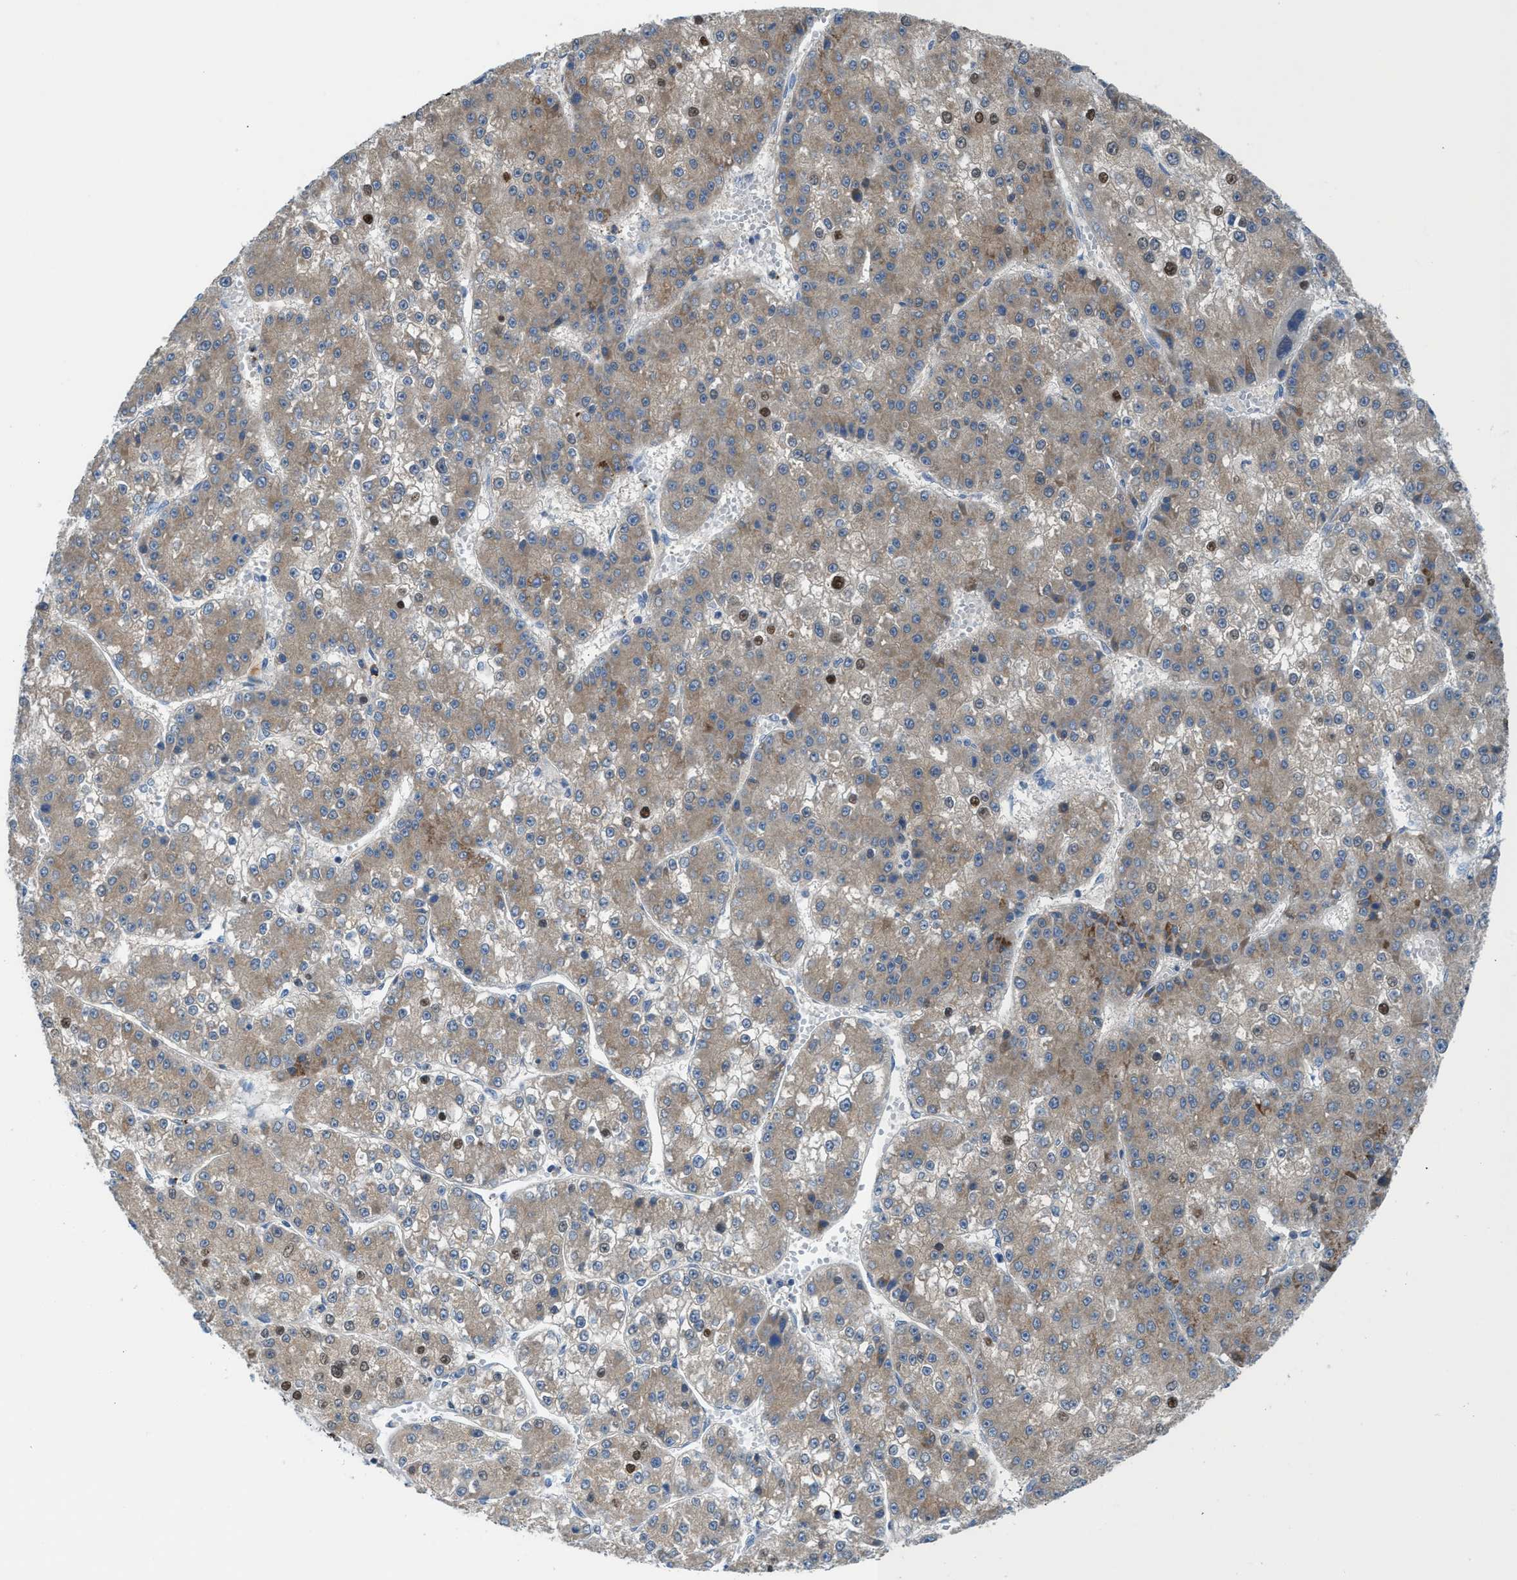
{"staining": {"intensity": "moderate", "quantity": "<25%", "location": "cytoplasmic/membranous,nuclear"}, "tissue": "liver cancer", "cell_type": "Tumor cells", "image_type": "cancer", "snomed": [{"axis": "morphology", "description": "Carcinoma, Hepatocellular, NOS"}, {"axis": "topography", "description": "Liver"}], "caption": "Approximately <25% of tumor cells in liver cancer (hepatocellular carcinoma) display moderate cytoplasmic/membranous and nuclear protein expression as visualized by brown immunohistochemical staining.", "gene": "PPM1D", "patient": {"sex": "female", "age": 73}}